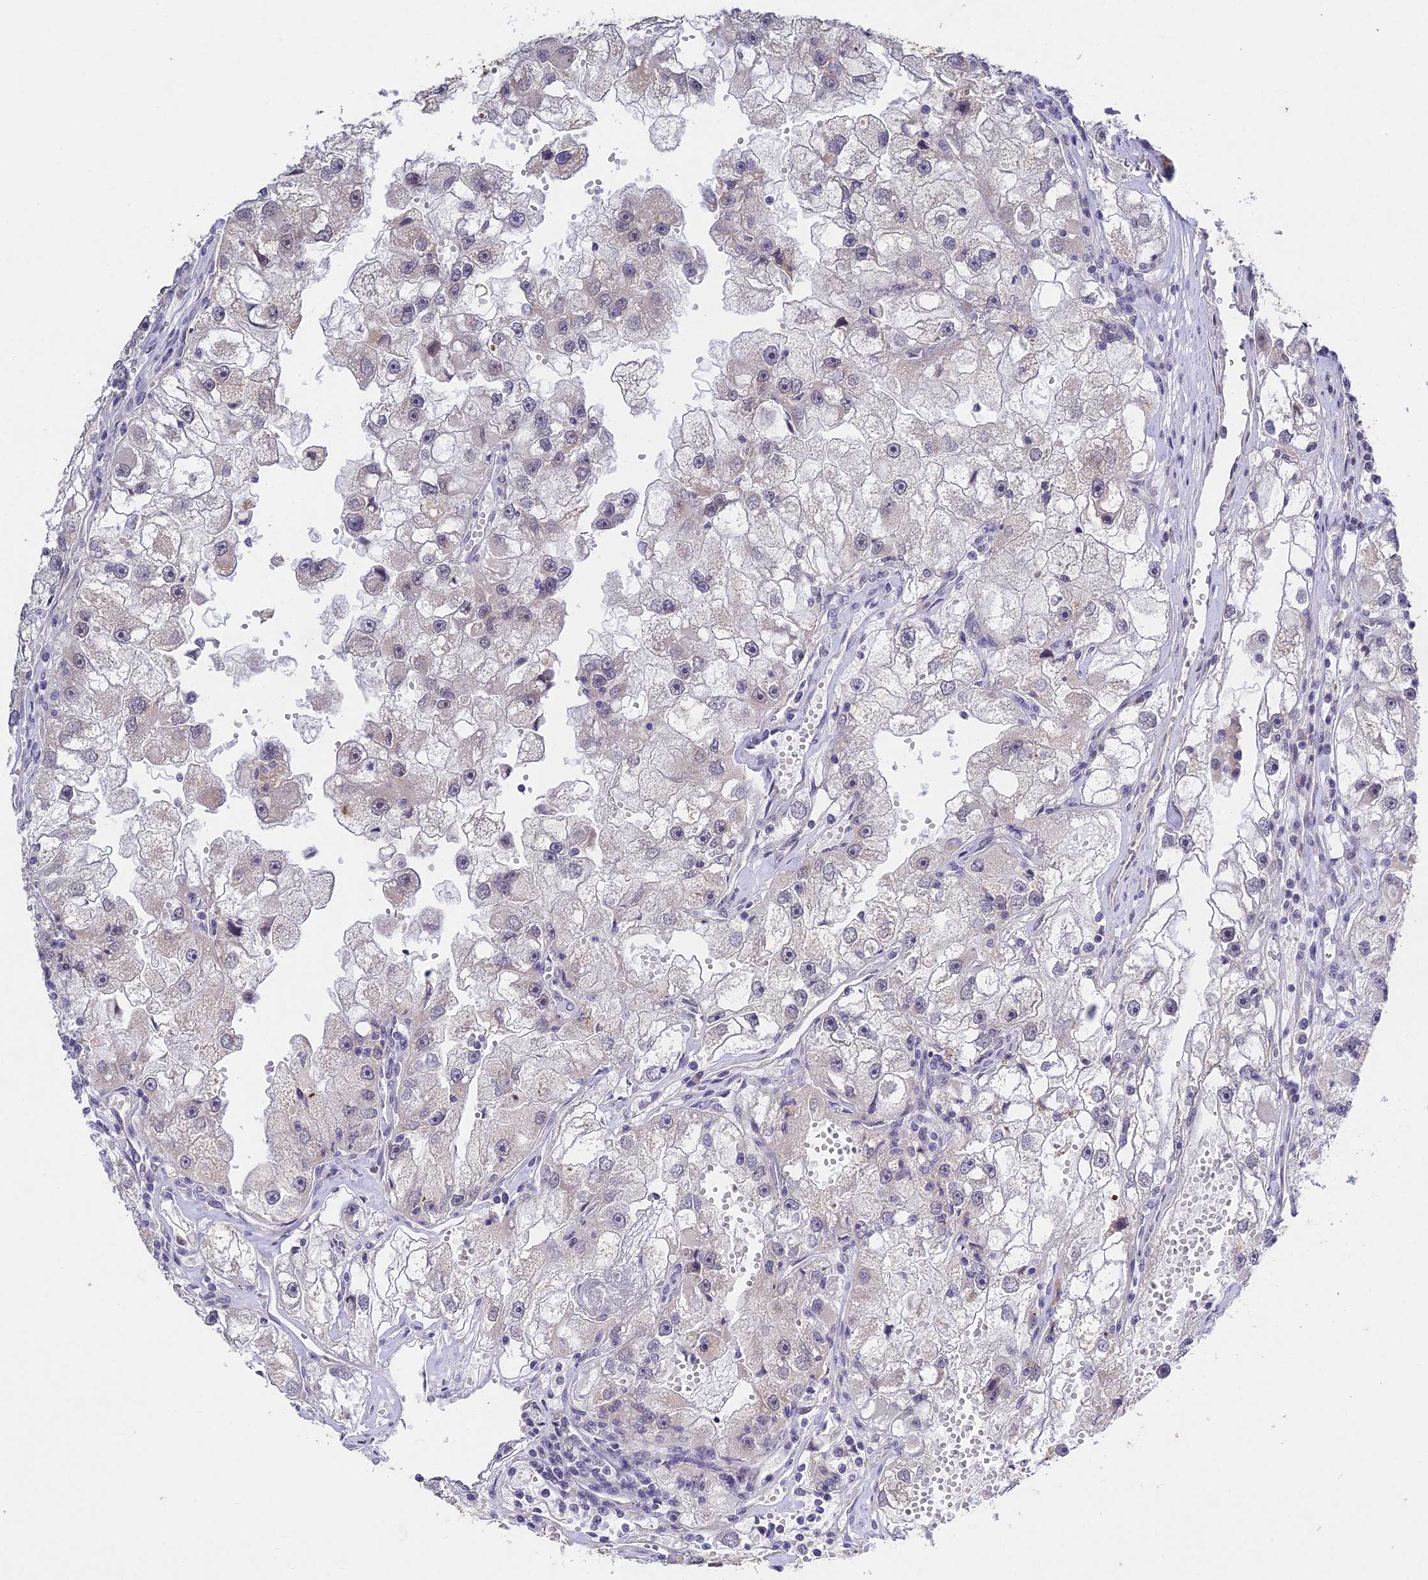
{"staining": {"intensity": "moderate", "quantity": "<25%", "location": "nuclear"}, "tissue": "renal cancer", "cell_type": "Tumor cells", "image_type": "cancer", "snomed": [{"axis": "morphology", "description": "Adenocarcinoma, NOS"}, {"axis": "topography", "description": "Kidney"}], "caption": "Brown immunohistochemical staining in renal cancer demonstrates moderate nuclear expression in approximately <25% of tumor cells.", "gene": "RAVER1", "patient": {"sex": "male", "age": 63}}